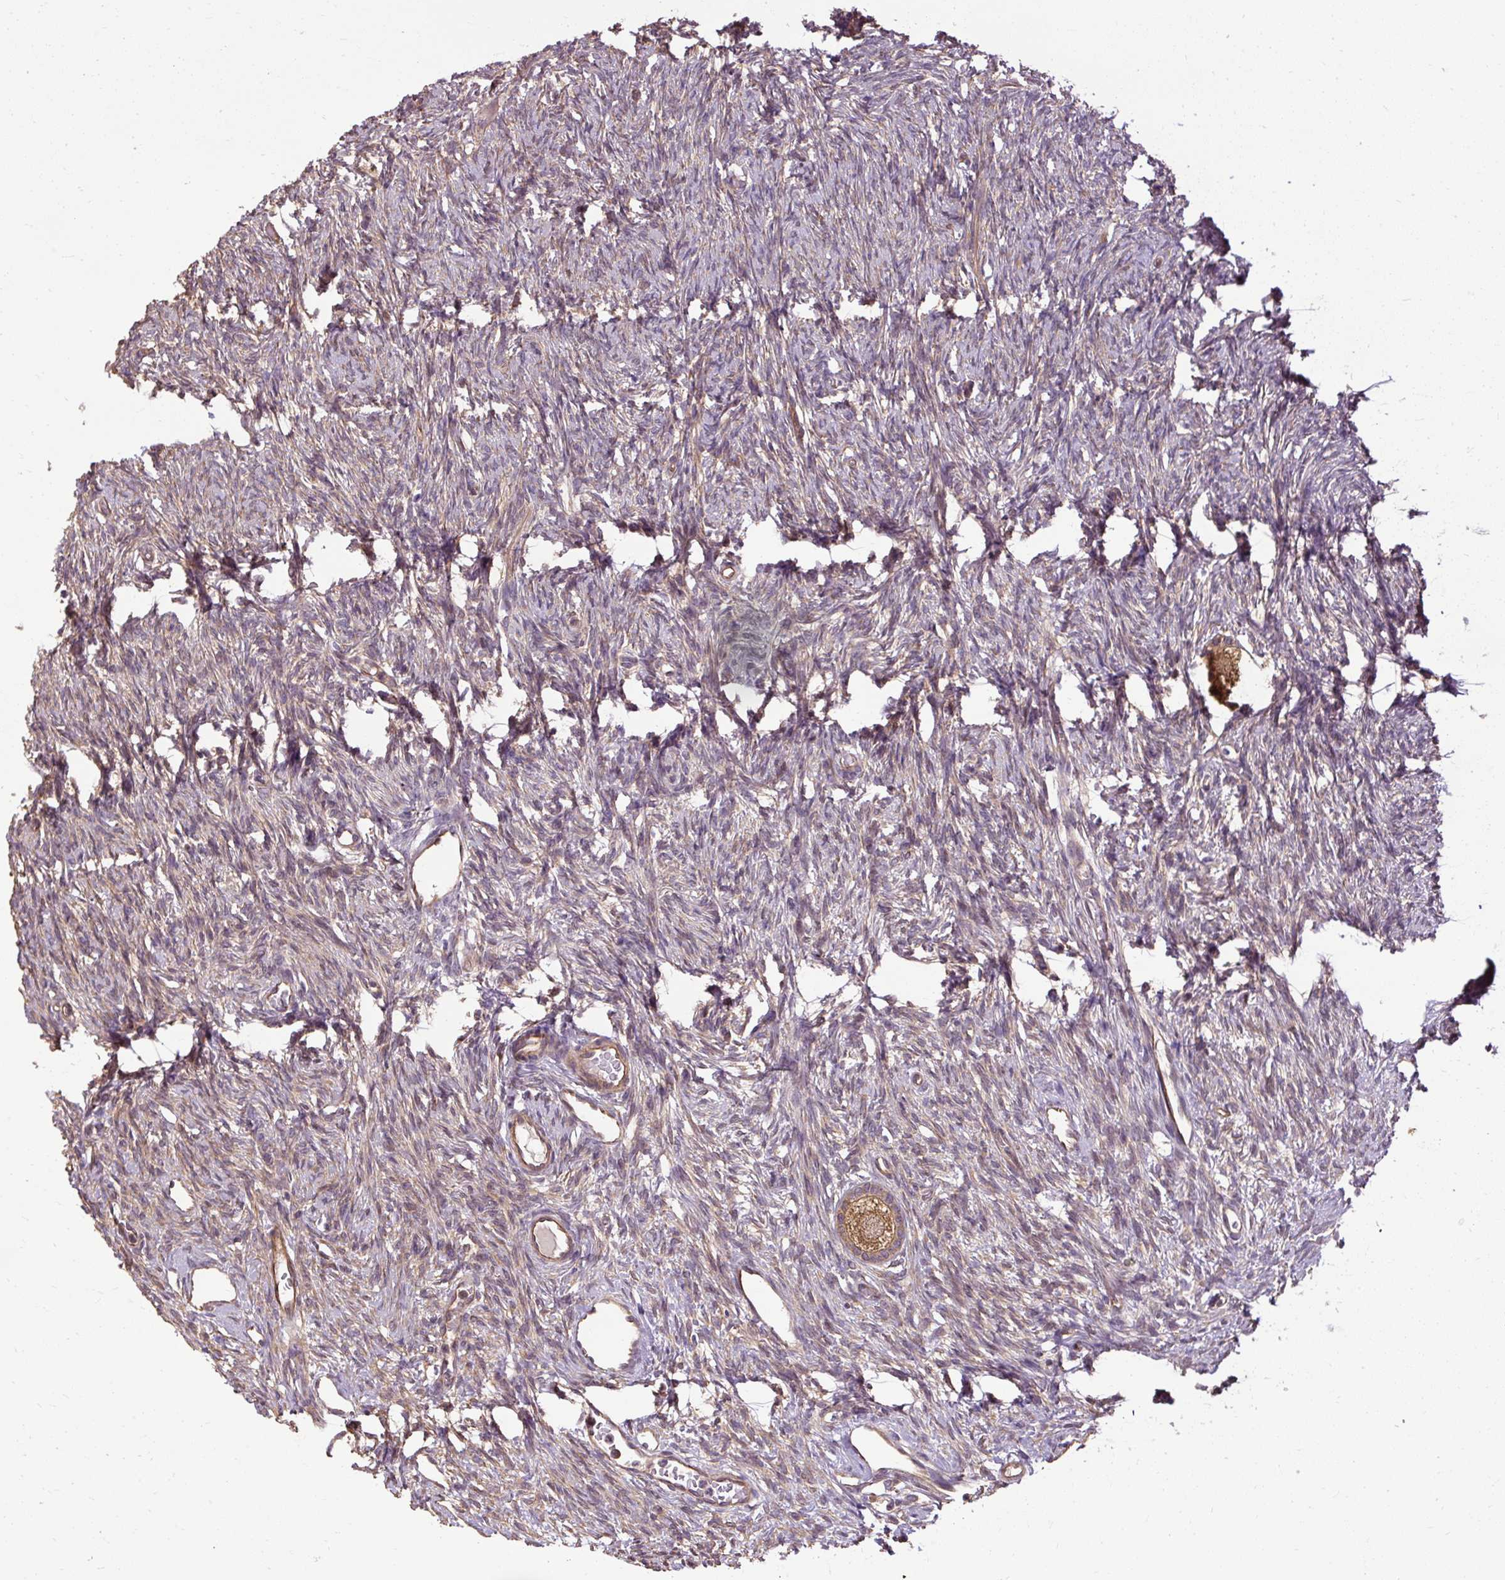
{"staining": {"intensity": "strong", "quantity": "25%-75%", "location": "cytoplasmic/membranous"}, "tissue": "ovary", "cell_type": "Follicle cells", "image_type": "normal", "snomed": [{"axis": "morphology", "description": "Normal tissue, NOS"}, {"axis": "topography", "description": "Ovary"}], "caption": "Protein staining reveals strong cytoplasmic/membranous positivity in approximately 25%-75% of follicle cells in normal ovary. (DAB (3,3'-diaminobenzidine) = brown stain, brightfield microscopy at high magnification).", "gene": "FLRT1", "patient": {"sex": "female", "age": 33}}